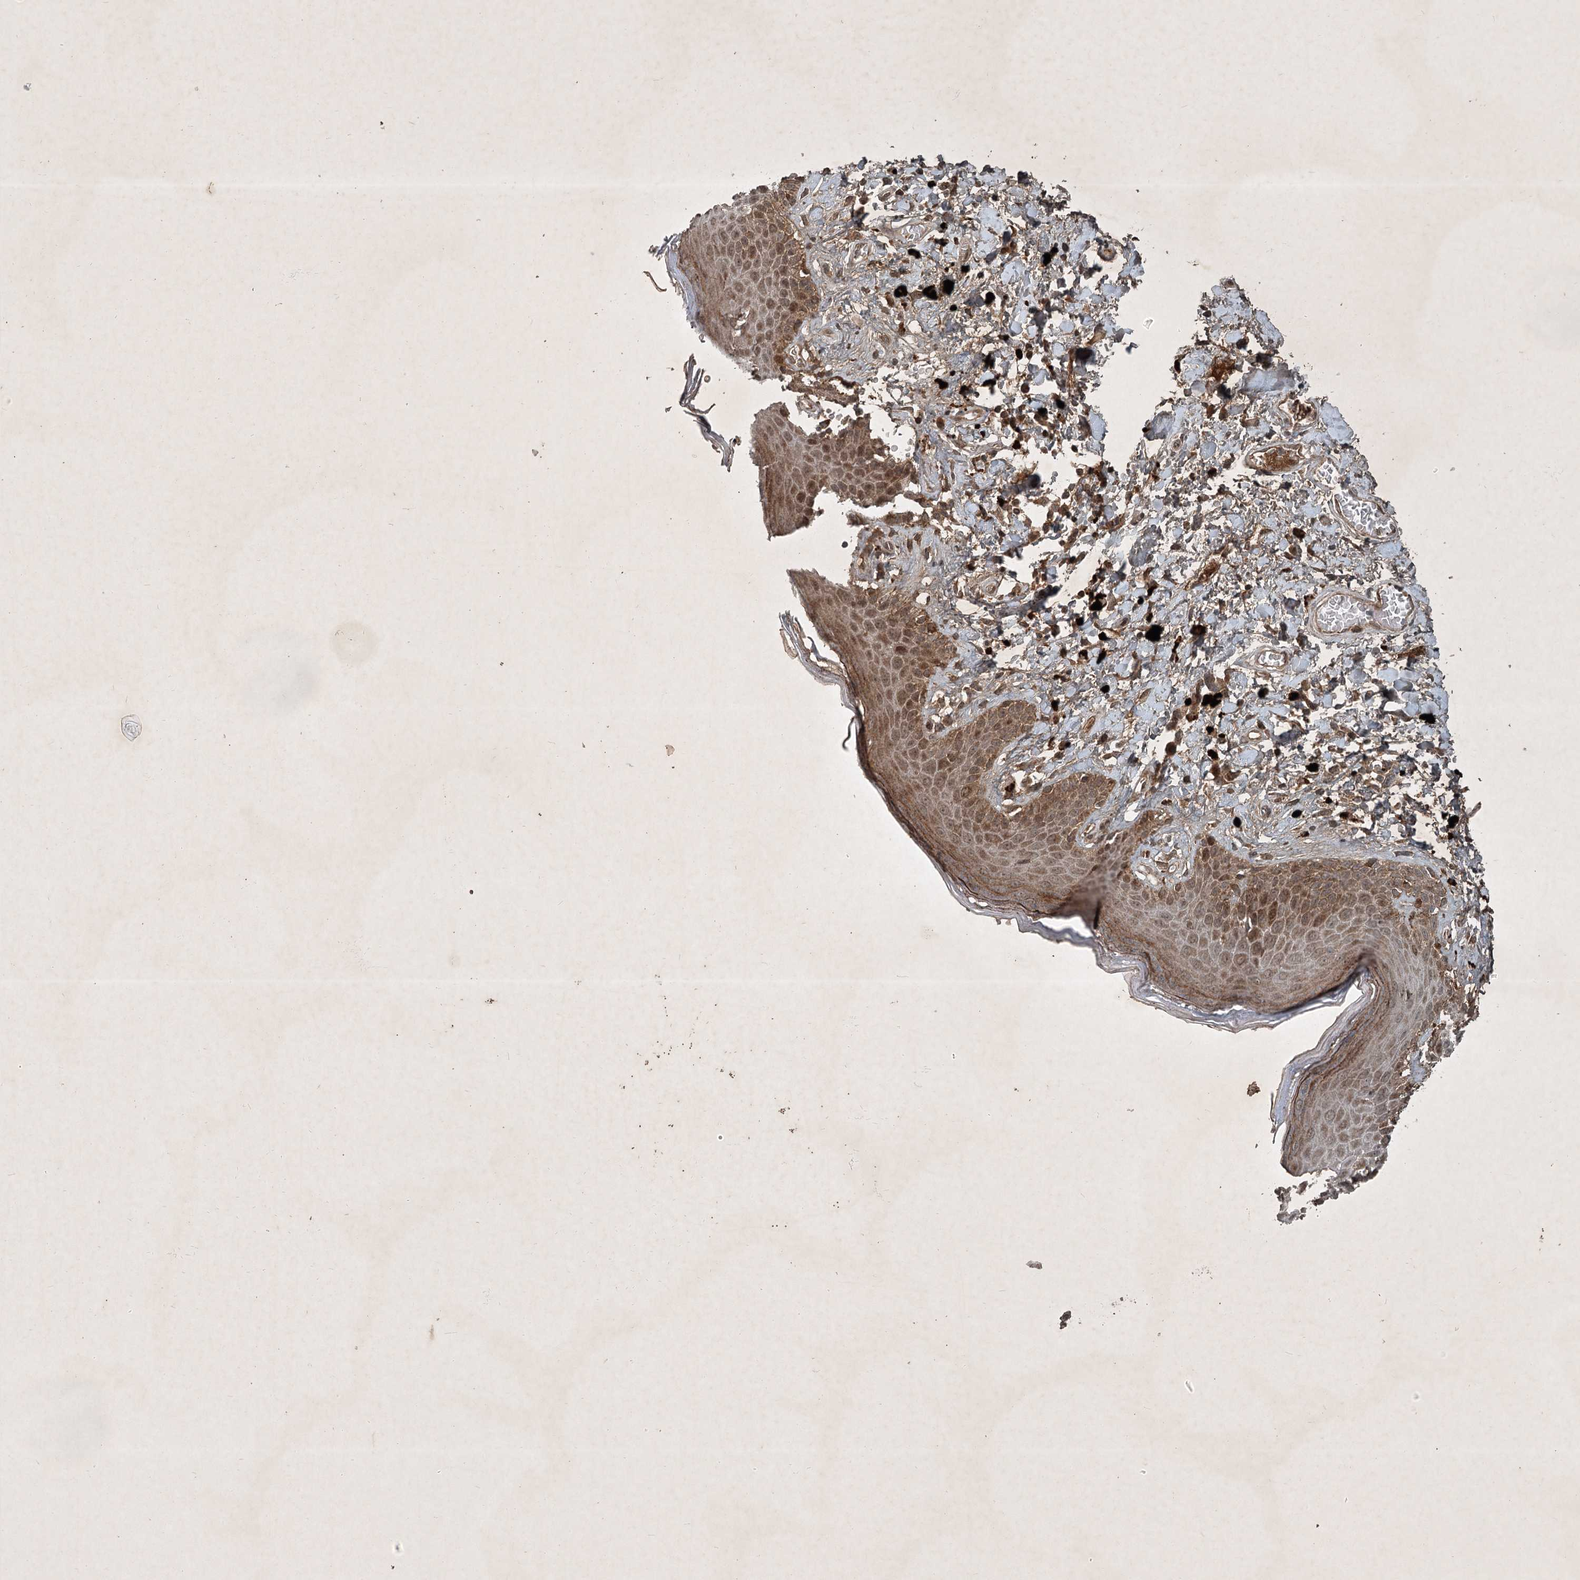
{"staining": {"intensity": "moderate", "quantity": ">75%", "location": "cytoplasmic/membranous,nuclear"}, "tissue": "skin", "cell_type": "Epidermal cells", "image_type": "normal", "snomed": [{"axis": "morphology", "description": "Normal tissue, NOS"}, {"axis": "topography", "description": "Anal"}], "caption": "Moderate cytoplasmic/membranous,nuclear protein expression is present in about >75% of epidermal cells in skin. (DAB (3,3'-diaminobenzidine) IHC, brown staining for protein, blue staining for nuclei).", "gene": "UNC93A", "patient": {"sex": "female", "age": 78}}